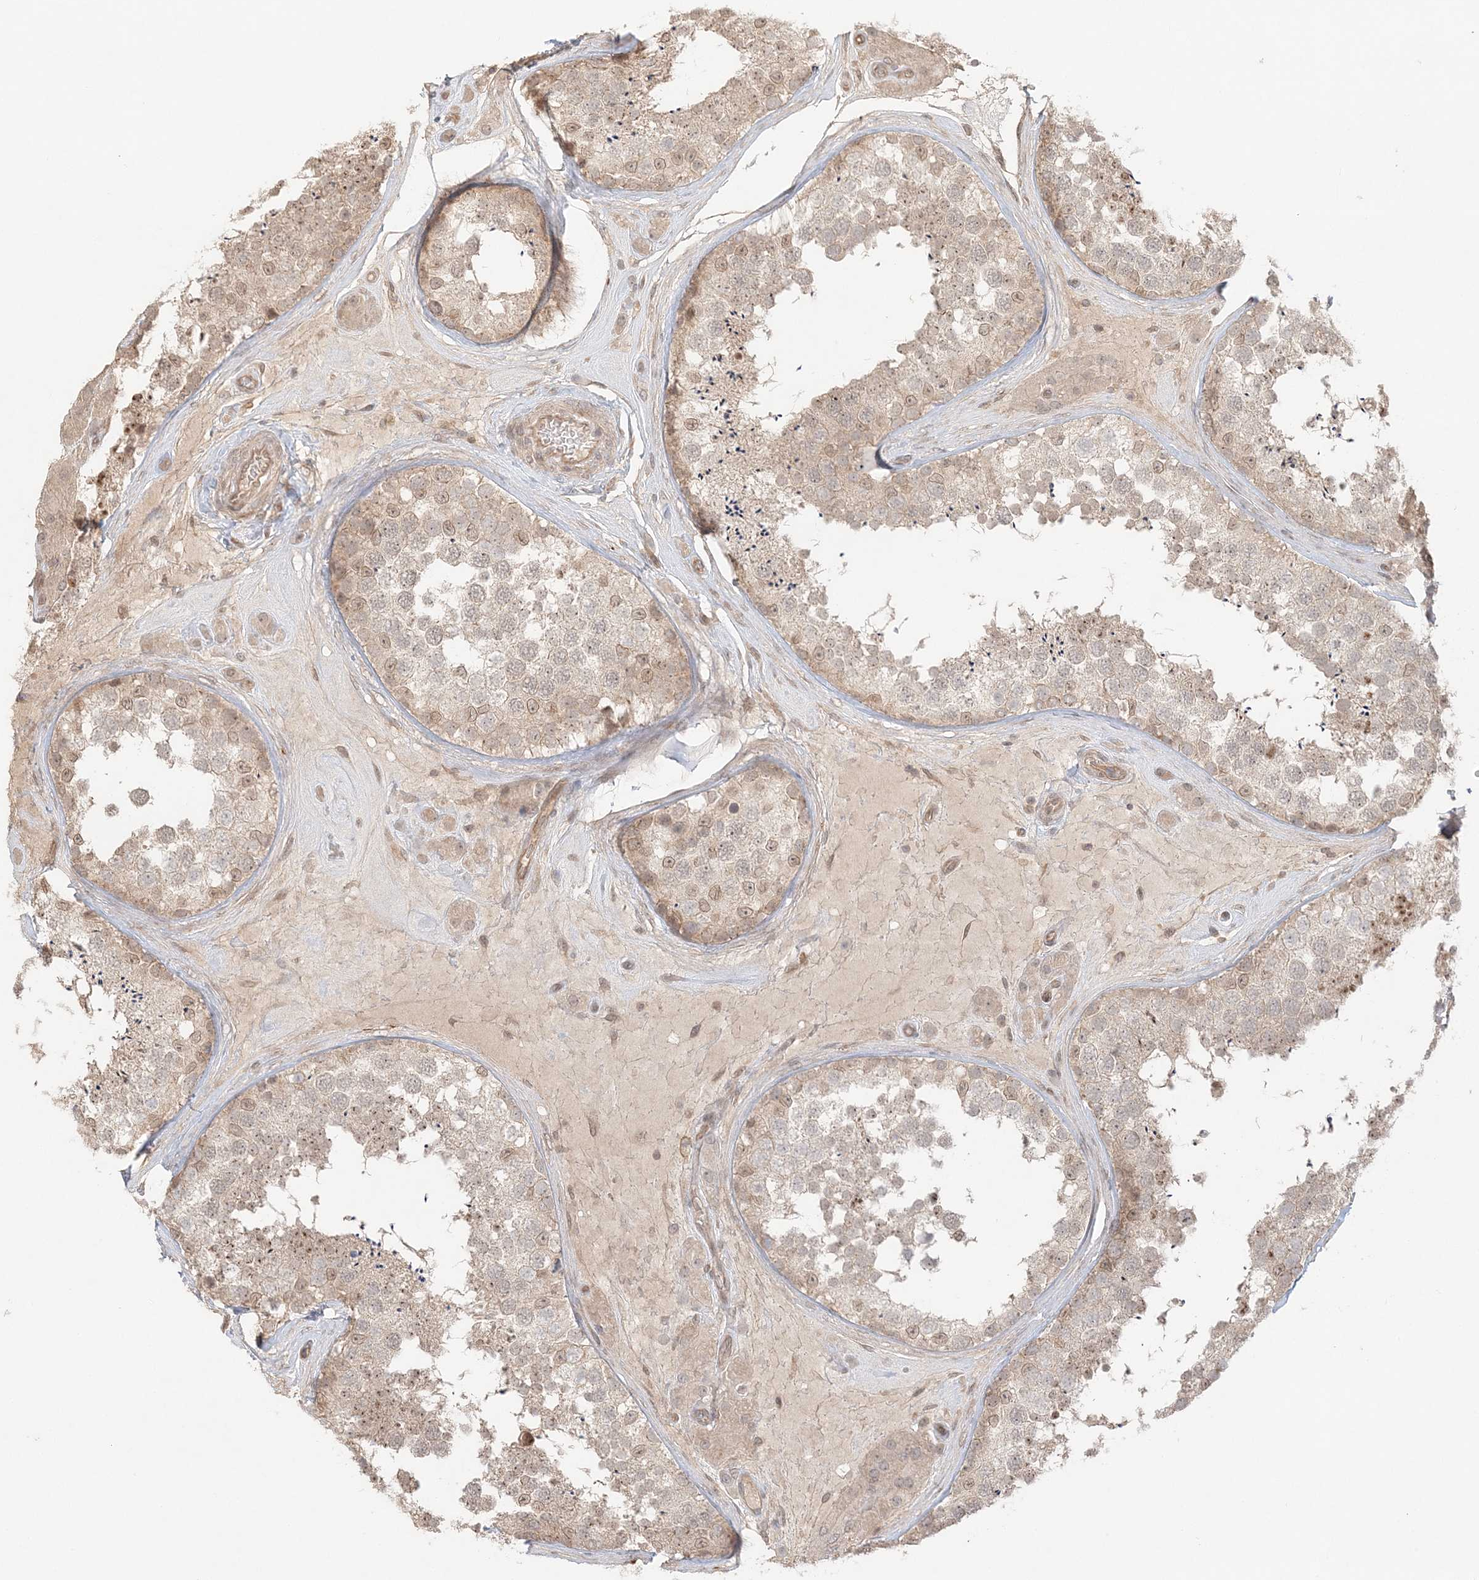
{"staining": {"intensity": "weak", "quantity": ">75%", "location": "cytoplasmic/membranous,nuclear"}, "tissue": "testis", "cell_type": "Cells in seminiferous ducts", "image_type": "normal", "snomed": [{"axis": "morphology", "description": "Normal tissue, NOS"}, {"axis": "topography", "description": "Testis"}], "caption": "Protein expression by IHC demonstrates weak cytoplasmic/membranous,nuclear positivity in about >75% of cells in seminiferous ducts in benign testis.", "gene": "KIAA0232", "patient": {"sex": "male", "age": 46}}